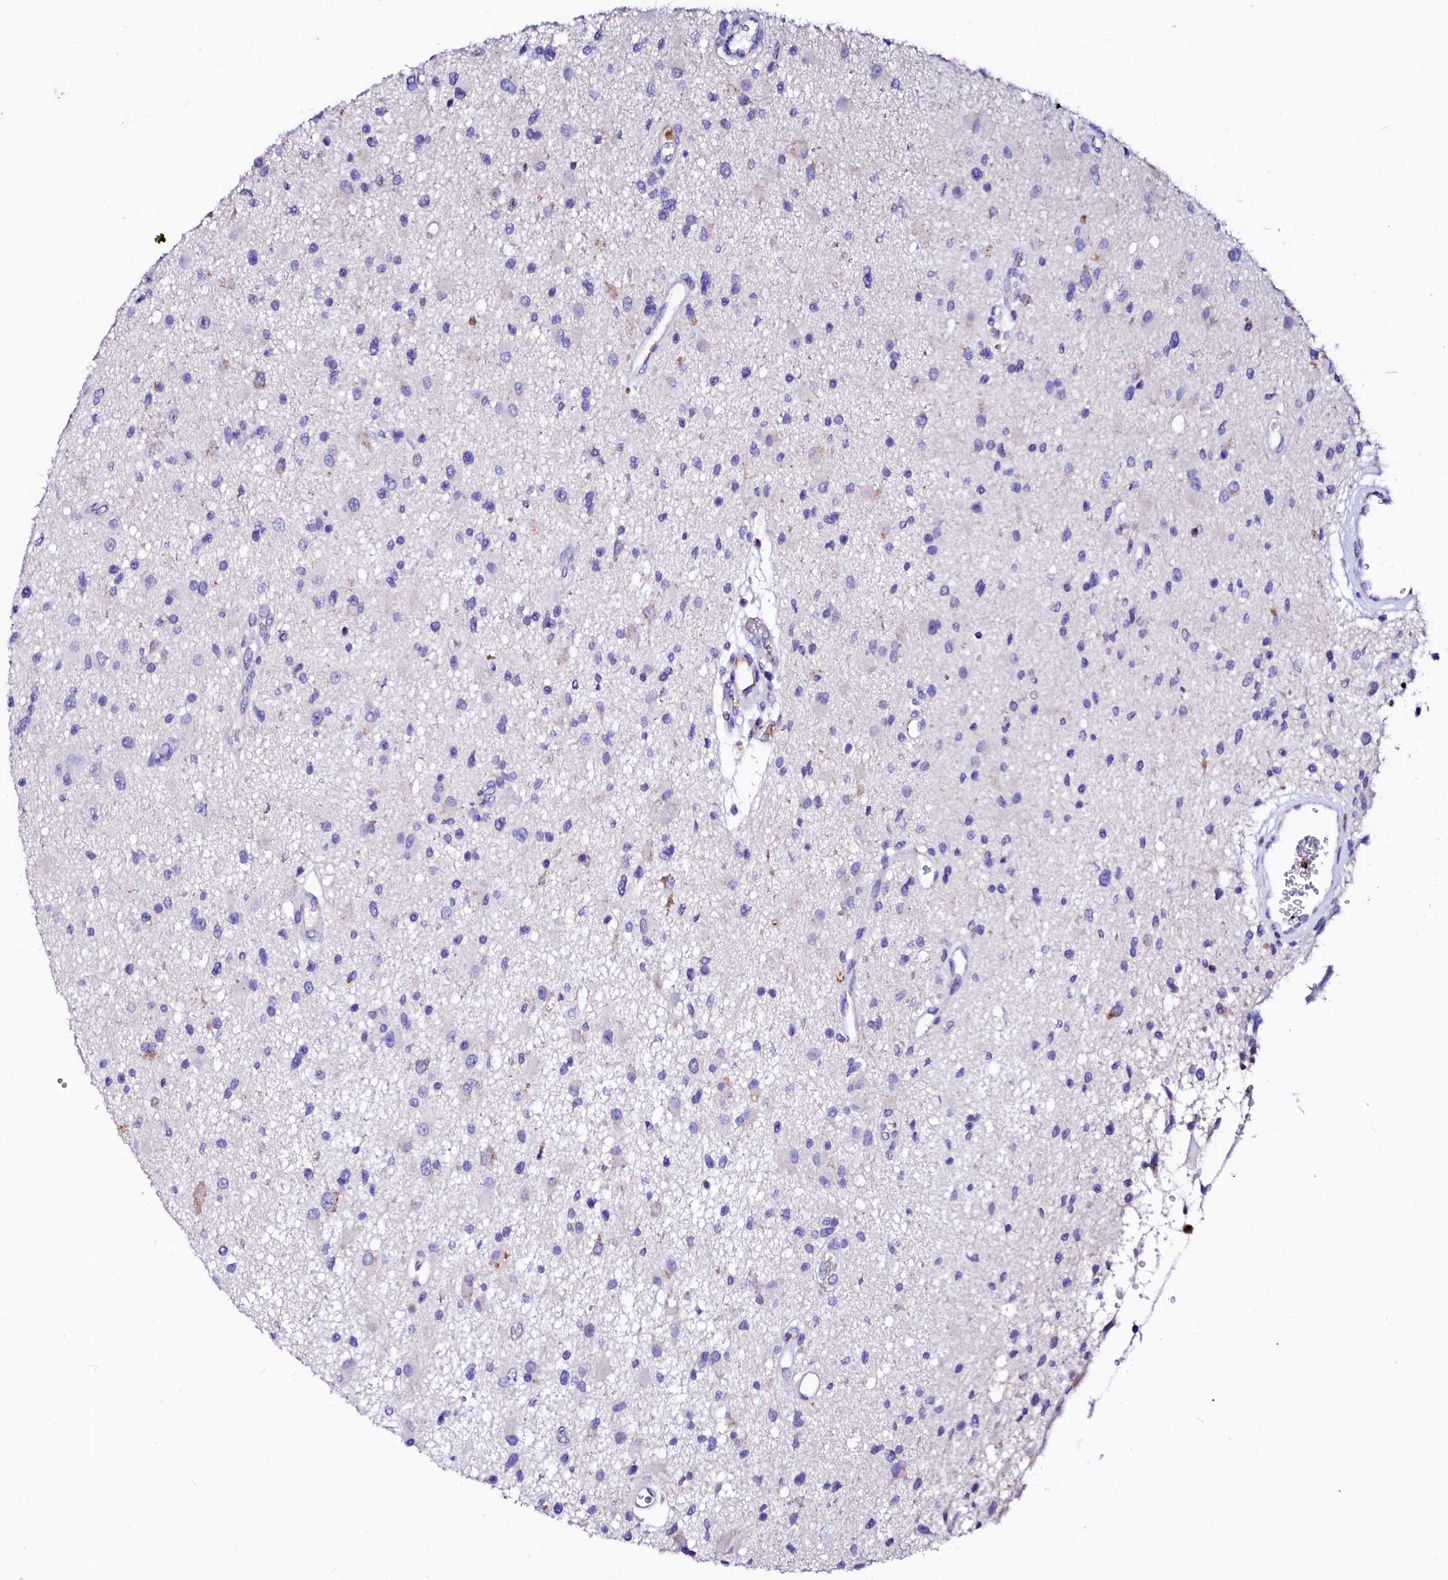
{"staining": {"intensity": "negative", "quantity": "none", "location": "none"}, "tissue": "glioma", "cell_type": "Tumor cells", "image_type": "cancer", "snomed": [{"axis": "morphology", "description": "Glioma, malignant, High grade"}, {"axis": "topography", "description": "Brain"}], "caption": "A photomicrograph of glioma stained for a protein shows no brown staining in tumor cells.", "gene": "RAB27A", "patient": {"sex": "male", "age": 33}}